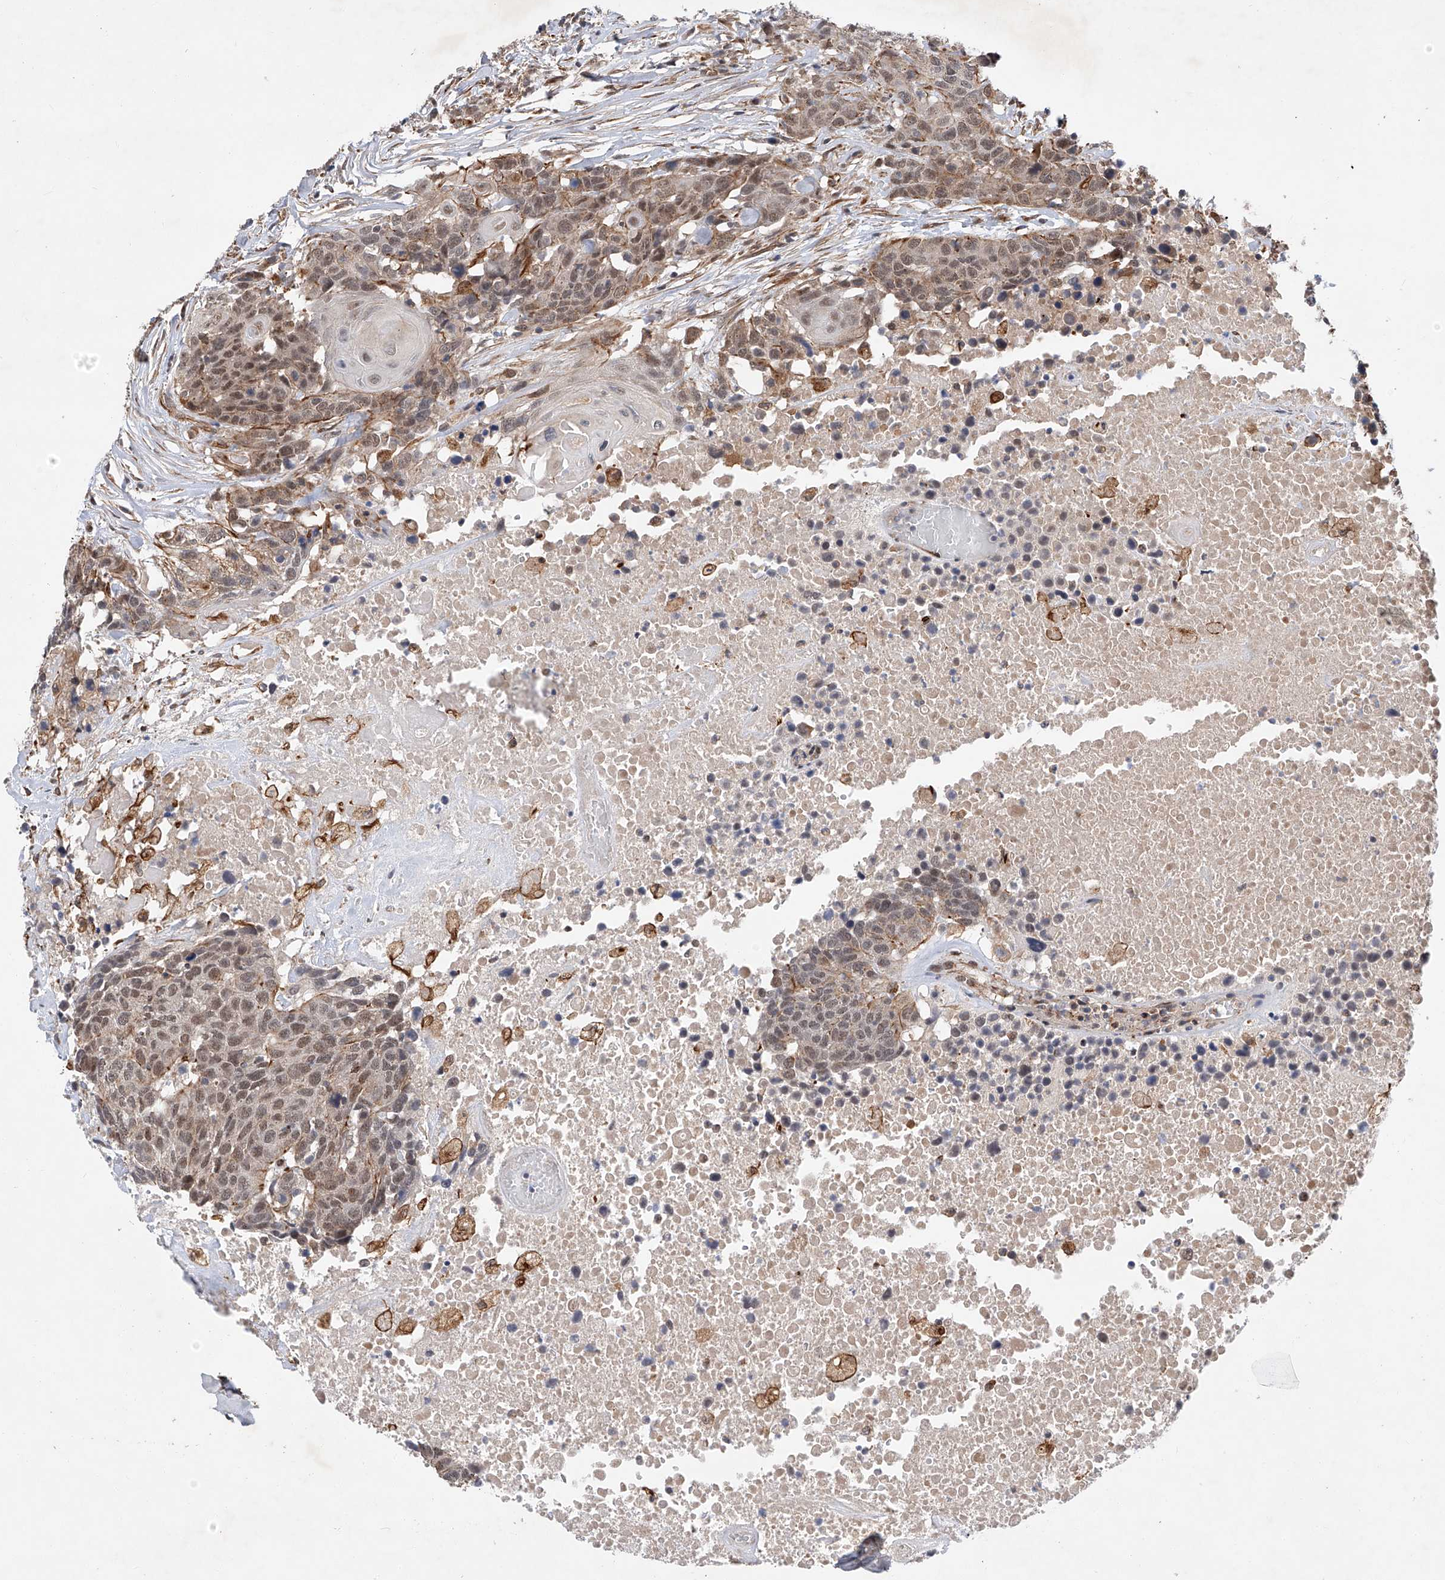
{"staining": {"intensity": "moderate", "quantity": ">75%", "location": "nuclear"}, "tissue": "head and neck cancer", "cell_type": "Tumor cells", "image_type": "cancer", "snomed": [{"axis": "morphology", "description": "Squamous cell carcinoma, NOS"}, {"axis": "topography", "description": "Head-Neck"}], "caption": "Head and neck squamous cell carcinoma tissue exhibits moderate nuclear staining in about >75% of tumor cells, visualized by immunohistochemistry.", "gene": "AMD1", "patient": {"sex": "male", "age": 66}}